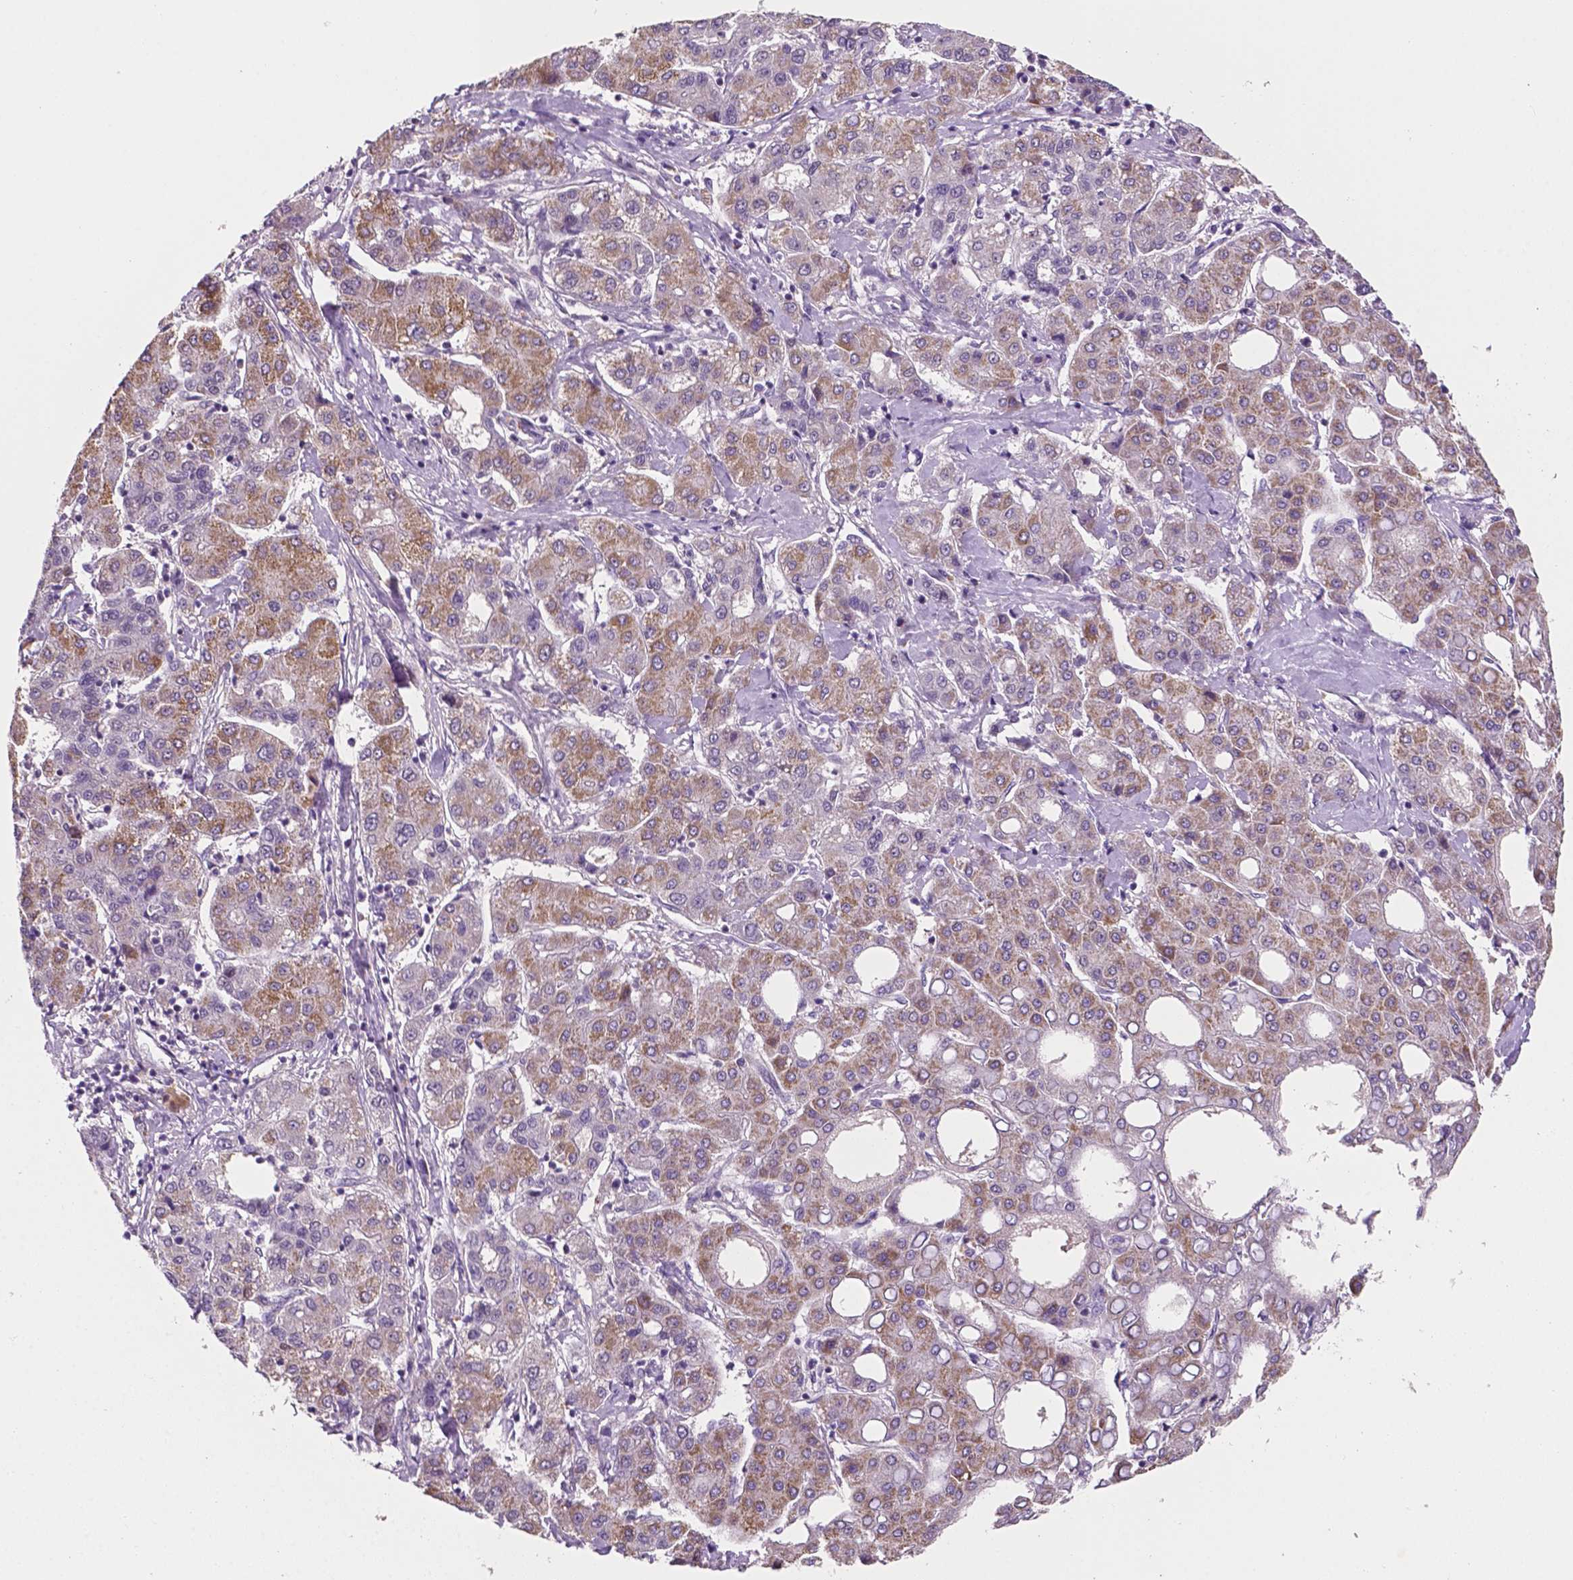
{"staining": {"intensity": "moderate", "quantity": "25%-75%", "location": "cytoplasmic/membranous"}, "tissue": "liver cancer", "cell_type": "Tumor cells", "image_type": "cancer", "snomed": [{"axis": "morphology", "description": "Carcinoma, Hepatocellular, NOS"}, {"axis": "topography", "description": "Liver"}], "caption": "This micrograph reveals IHC staining of human liver cancer (hepatocellular carcinoma), with medium moderate cytoplasmic/membranous expression in approximately 25%-75% of tumor cells.", "gene": "MROH6", "patient": {"sex": "male", "age": 65}}